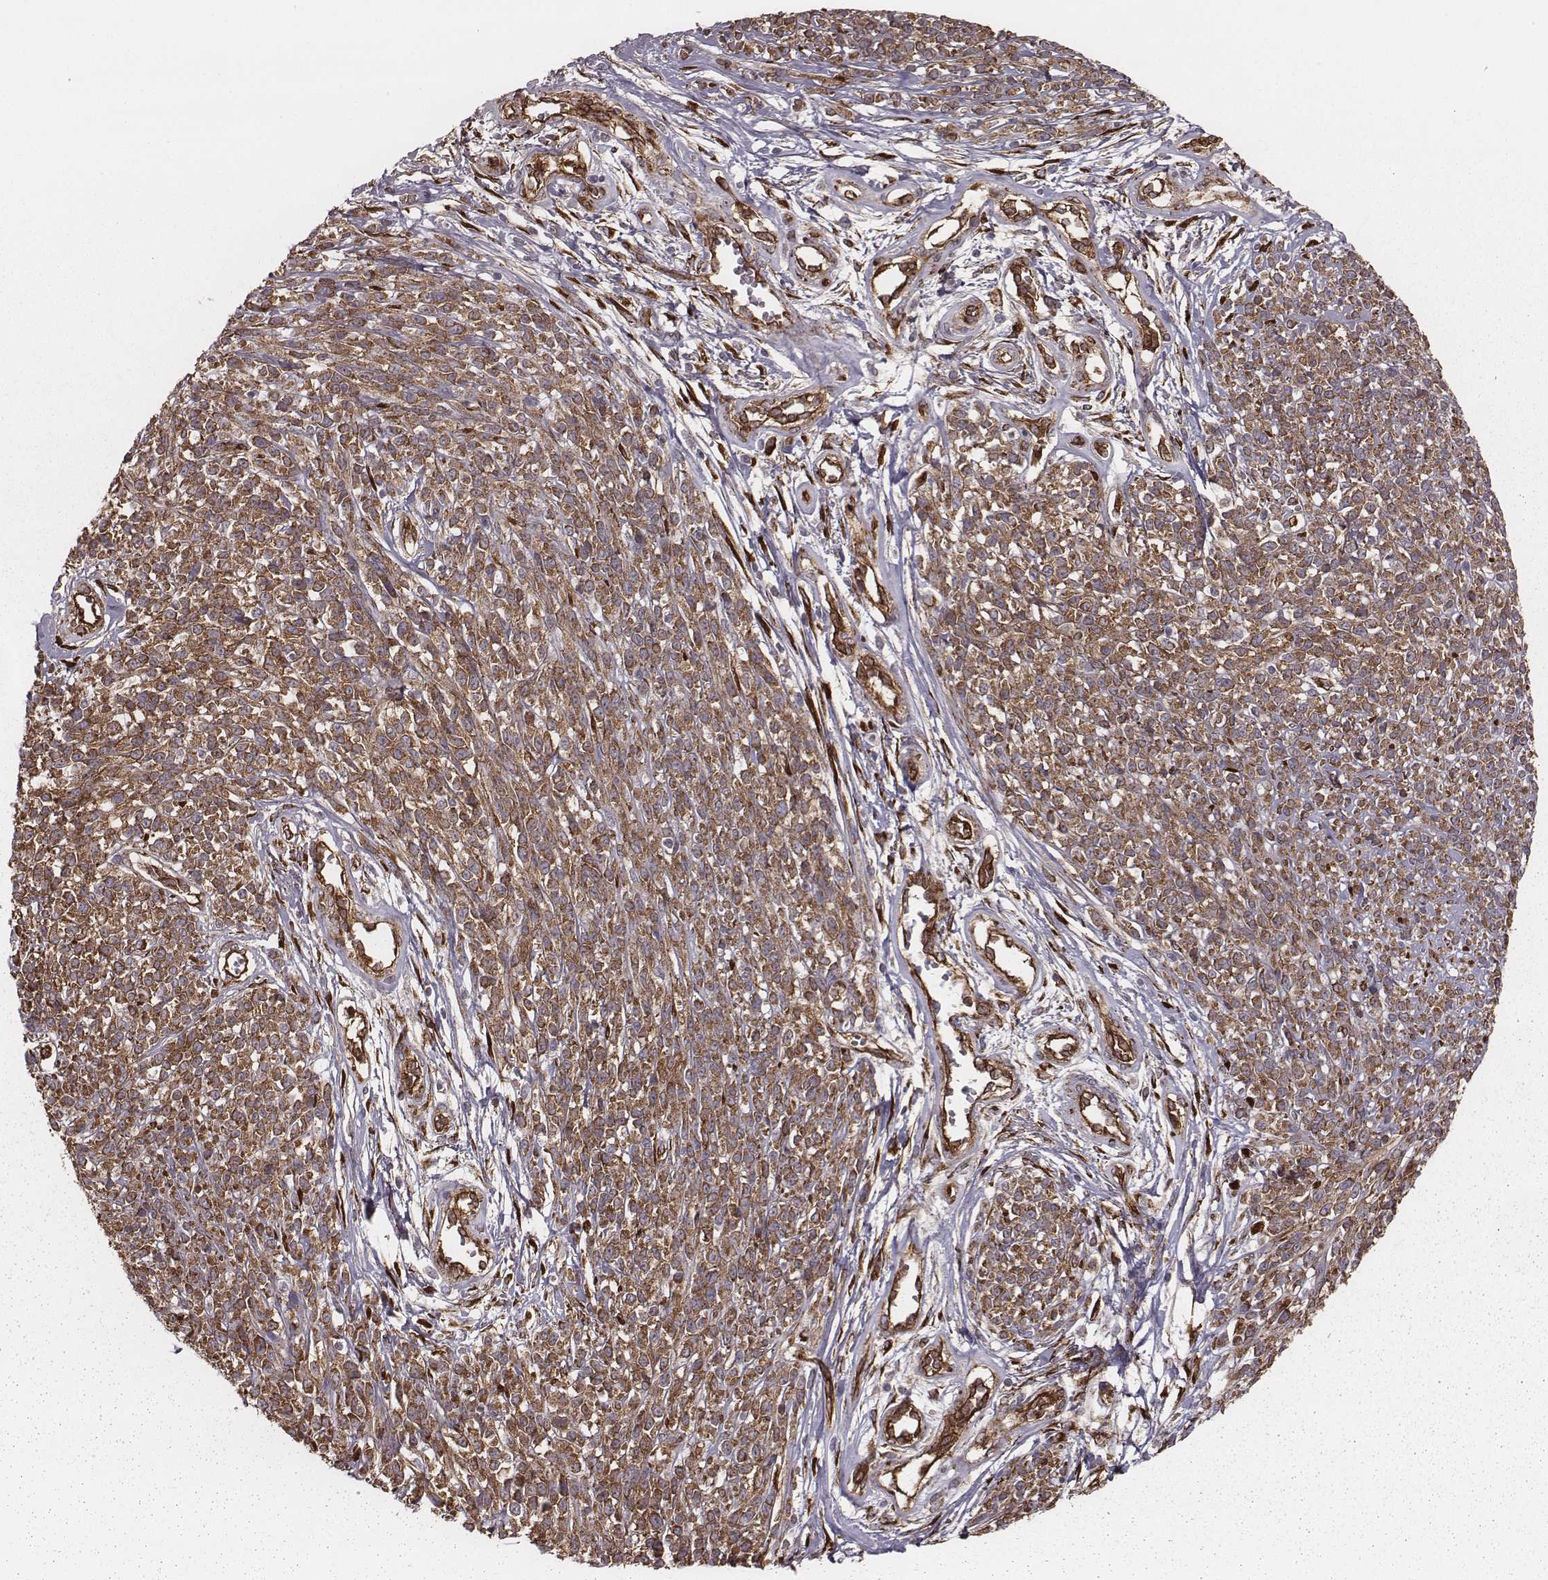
{"staining": {"intensity": "moderate", "quantity": ">75%", "location": "cytoplasmic/membranous"}, "tissue": "melanoma", "cell_type": "Tumor cells", "image_type": "cancer", "snomed": [{"axis": "morphology", "description": "Malignant melanoma, NOS"}, {"axis": "topography", "description": "Skin"}, {"axis": "topography", "description": "Skin of trunk"}], "caption": "Malignant melanoma stained for a protein (brown) demonstrates moderate cytoplasmic/membranous positive staining in approximately >75% of tumor cells.", "gene": "PALMD", "patient": {"sex": "male", "age": 74}}